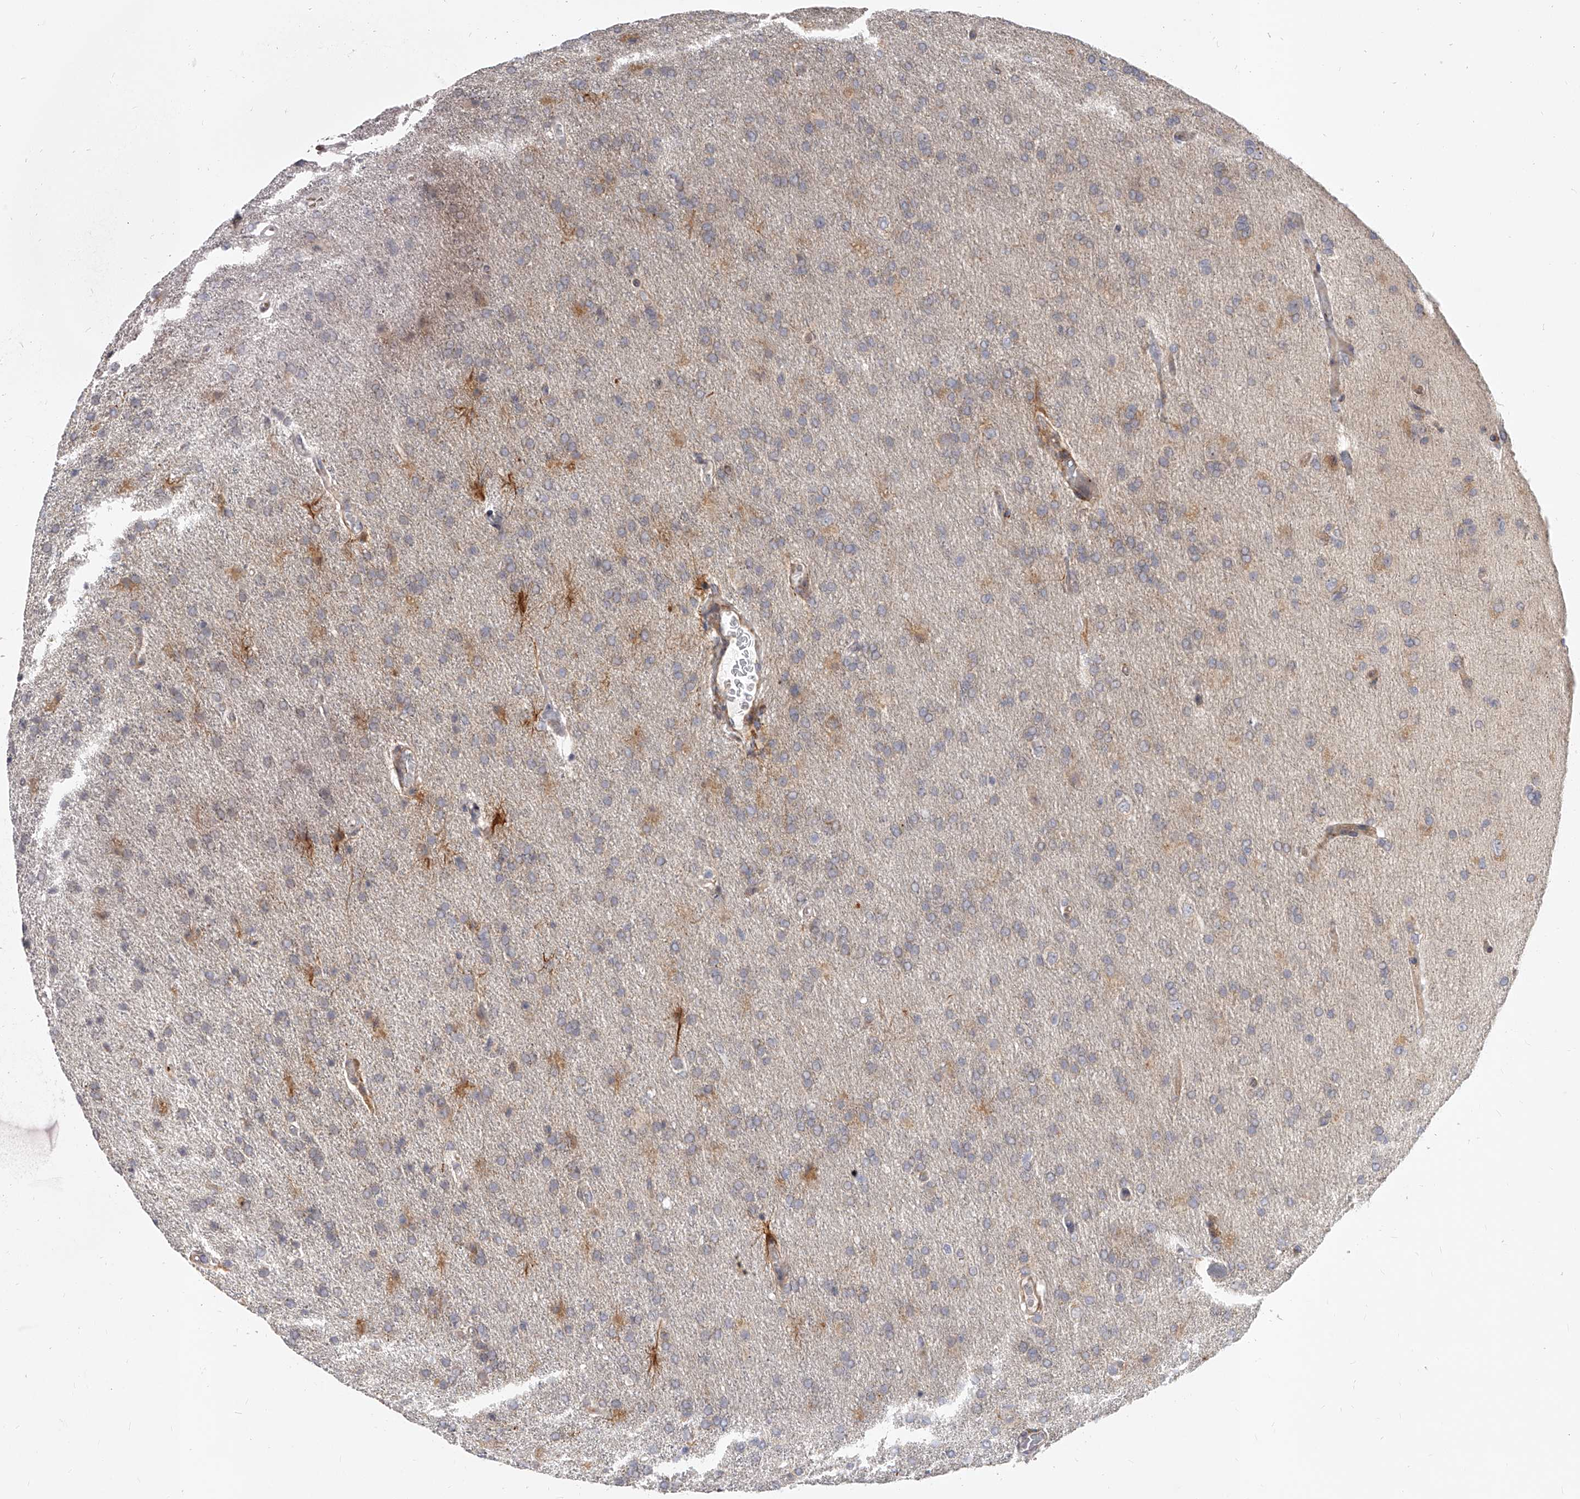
{"staining": {"intensity": "weak", "quantity": "<25%", "location": "cytoplasmic/membranous"}, "tissue": "glioma", "cell_type": "Tumor cells", "image_type": "cancer", "snomed": [{"axis": "morphology", "description": "Glioma, malignant, High grade"}, {"axis": "topography", "description": "Brain"}], "caption": "Immunohistochemistry (IHC) image of neoplastic tissue: glioma stained with DAB (3,3'-diaminobenzidine) shows no significant protein expression in tumor cells.", "gene": "SLC37A1", "patient": {"sex": "male", "age": 72}}